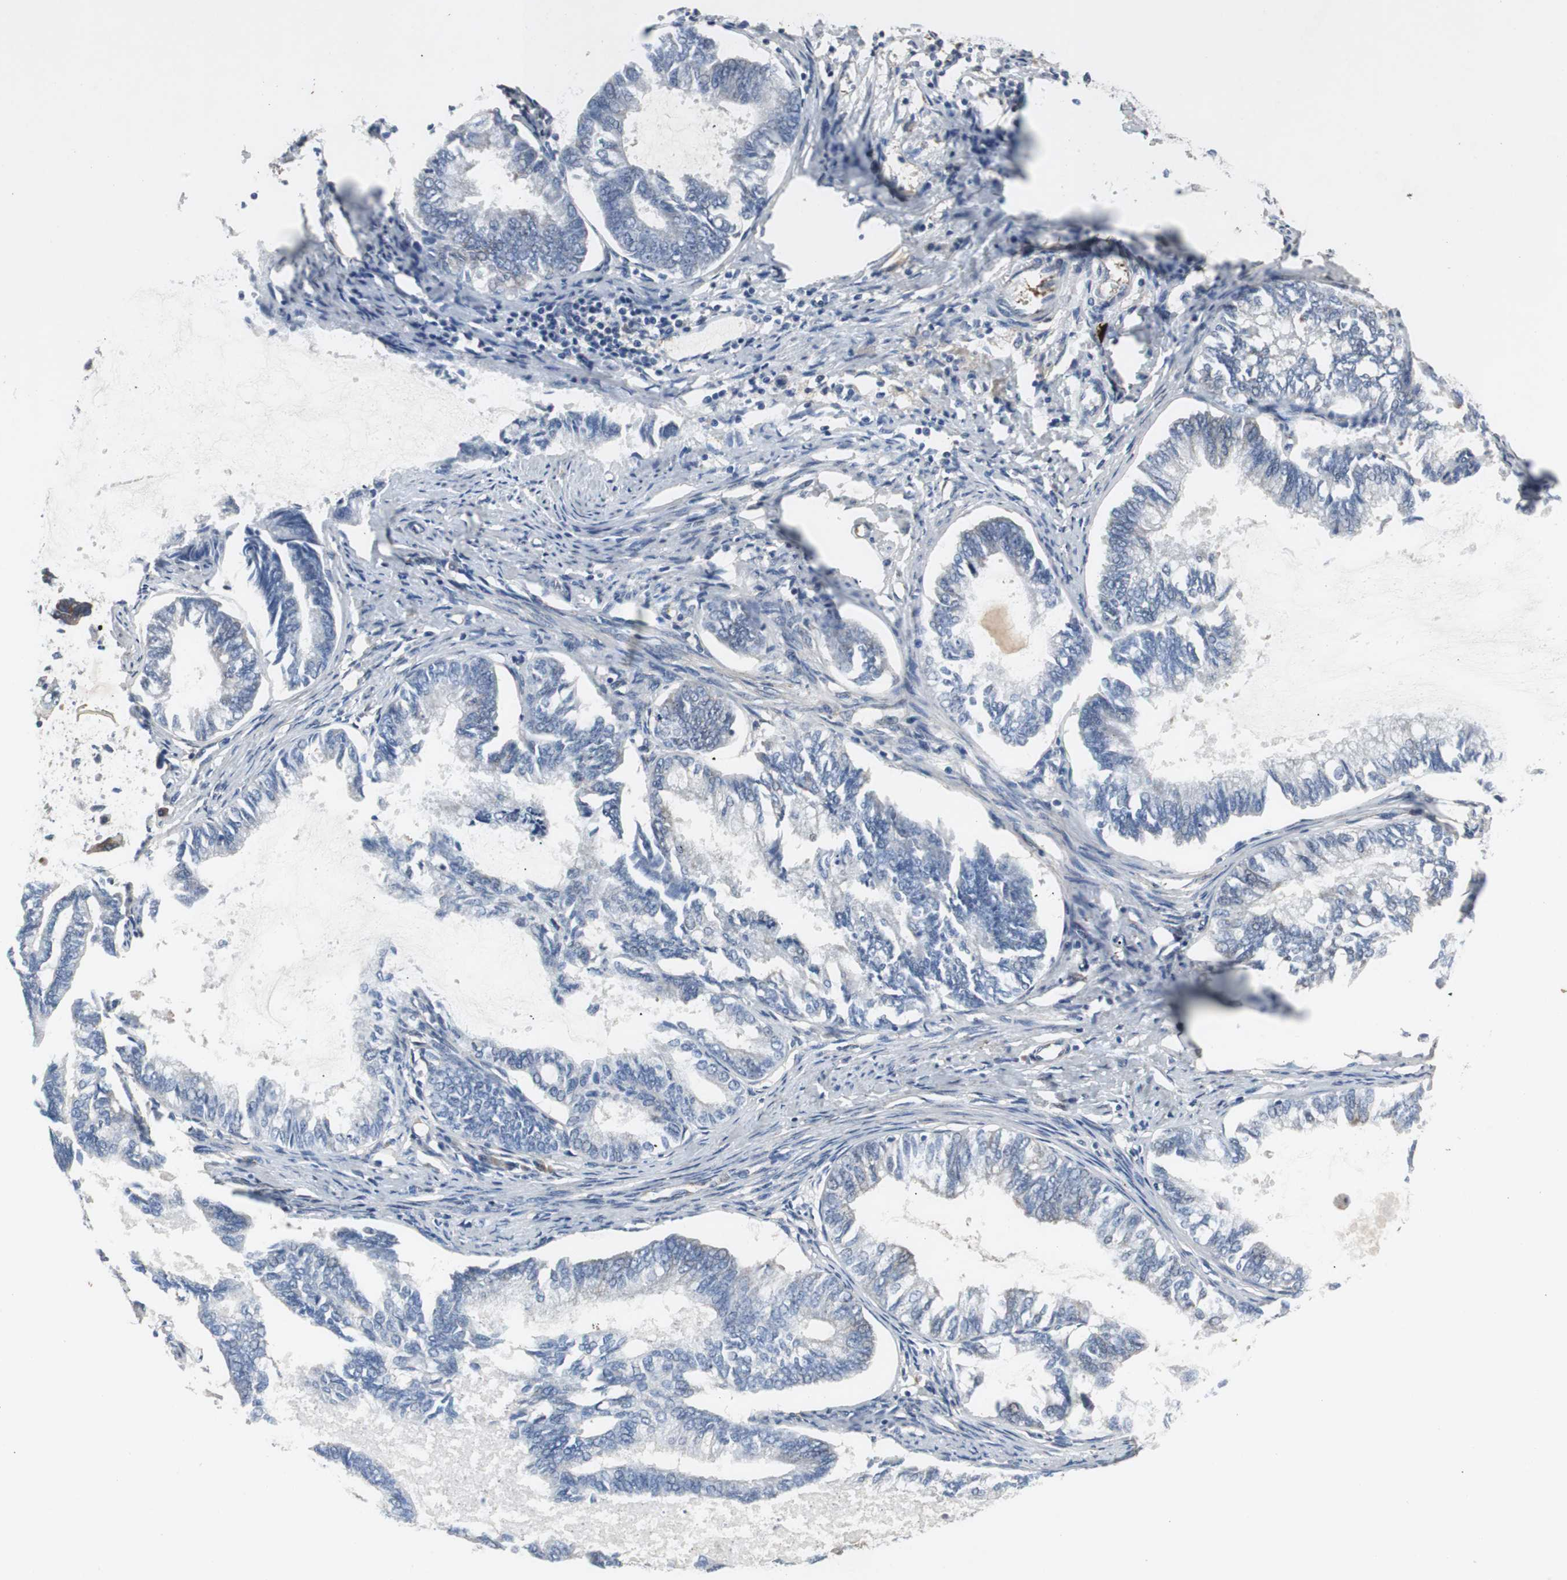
{"staining": {"intensity": "negative", "quantity": "none", "location": "none"}, "tissue": "endometrial cancer", "cell_type": "Tumor cells", "image_type": "cancer", "snomed": [{"axis": "morphology", "description": "Adenocarcinoma, NOS"}, {"axis": "topography", "description": "Endometrium"}], "caption": "Adenocarcinoma (endometrial) stained for a protein using IHC exhibits no positivity tumor cells.", "gene": "ISCU", "patient": {"sex": "female", "age": 86}}